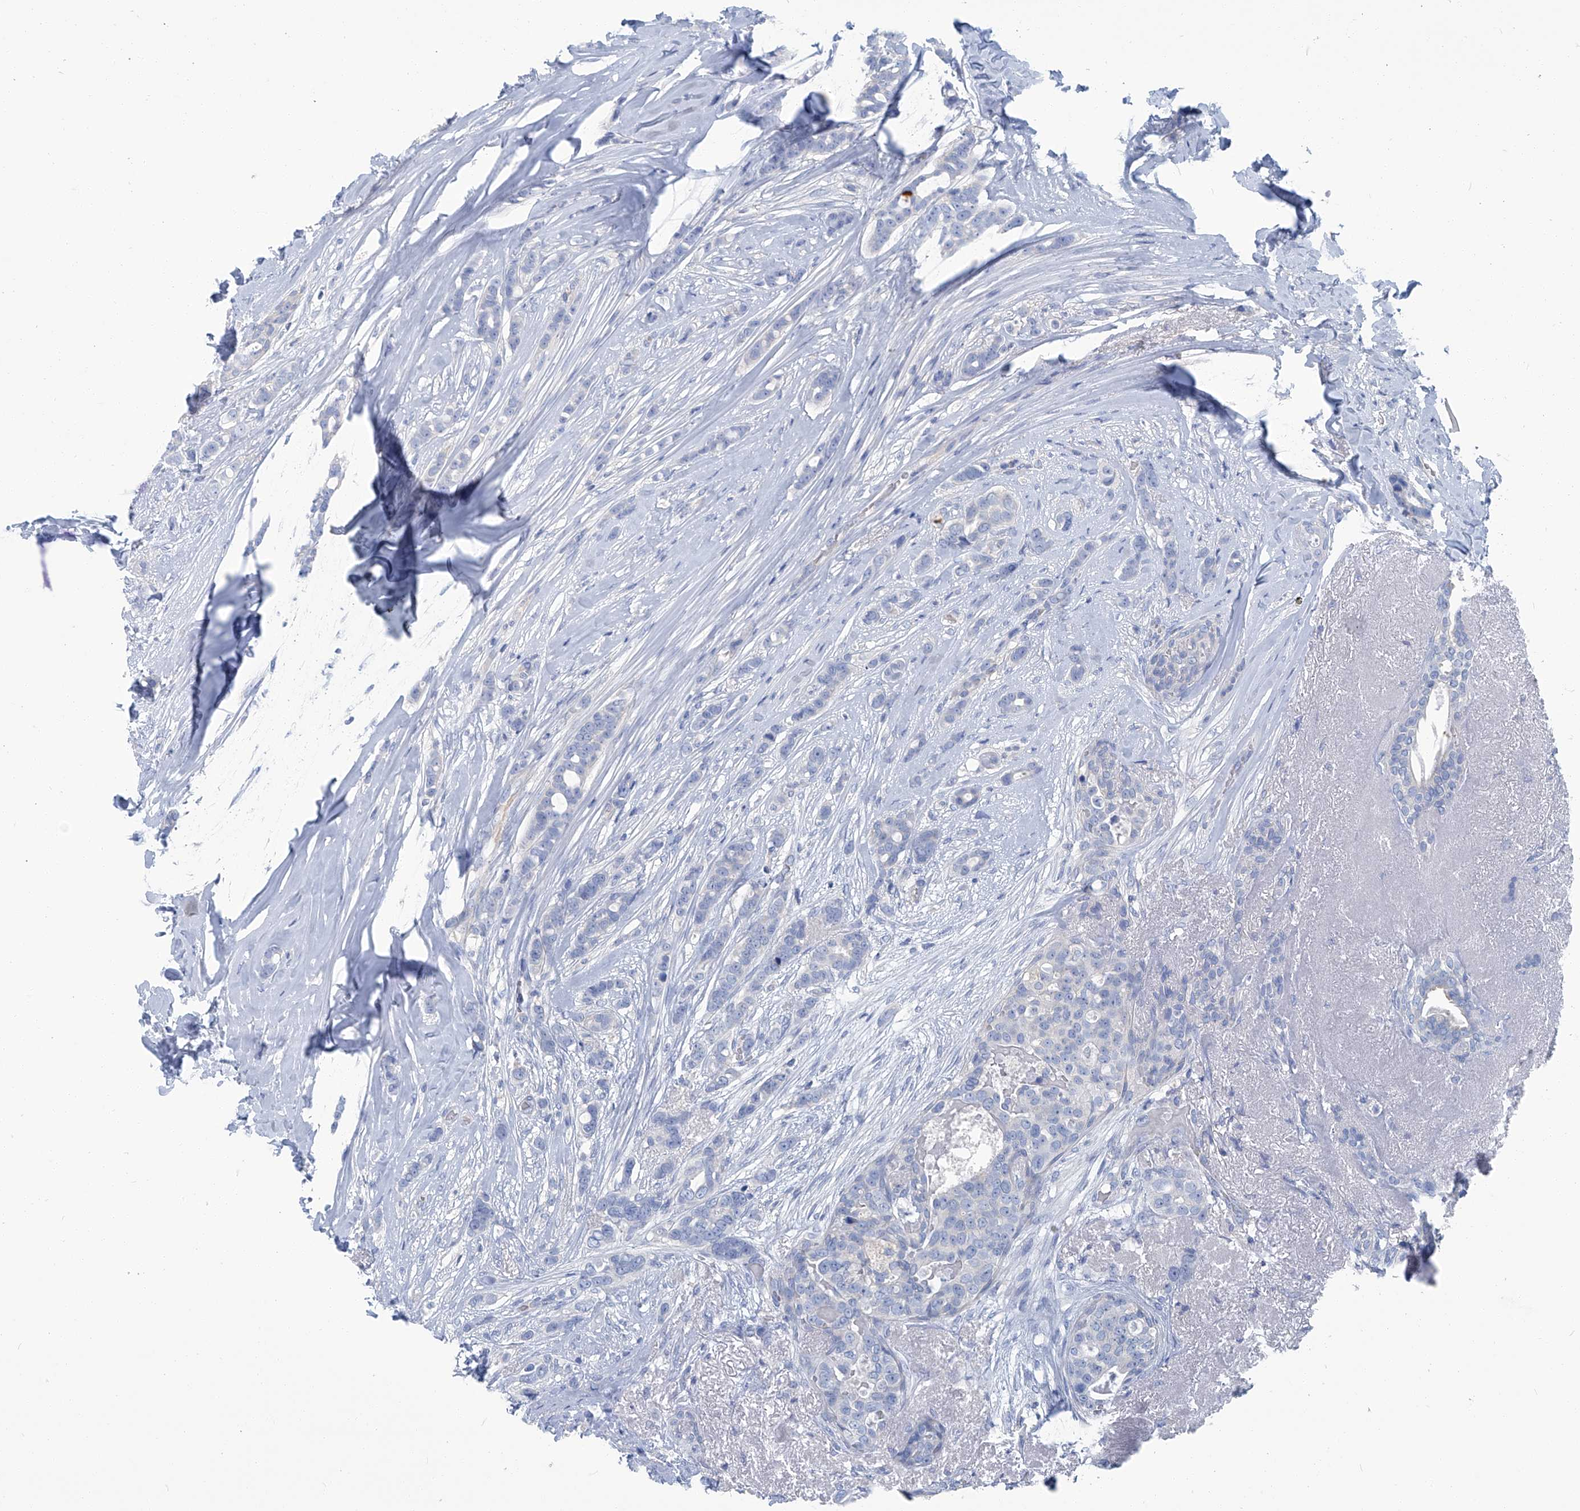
{"staining": {"intensity": "negative", "quantity": "none", "location": "none"}, "tissue": "breast cancer", "cell_type": "Tumor cells", "image_type": "cancer", "snomed": [{"axis": "morphology", "description": "Lobular carcinoma"}, {"axis": "topography", "description": "Breast"}], "caption": "IHC image of neoplastic tissue: breast cancer stained with DAB reveals no significant protein staining in tumor cells. (Immunohistochemistry (ihc), brightfield microscopy, high magnification).", "gene": "PFKL", "patient": {"sex": "female", "age": 51}}